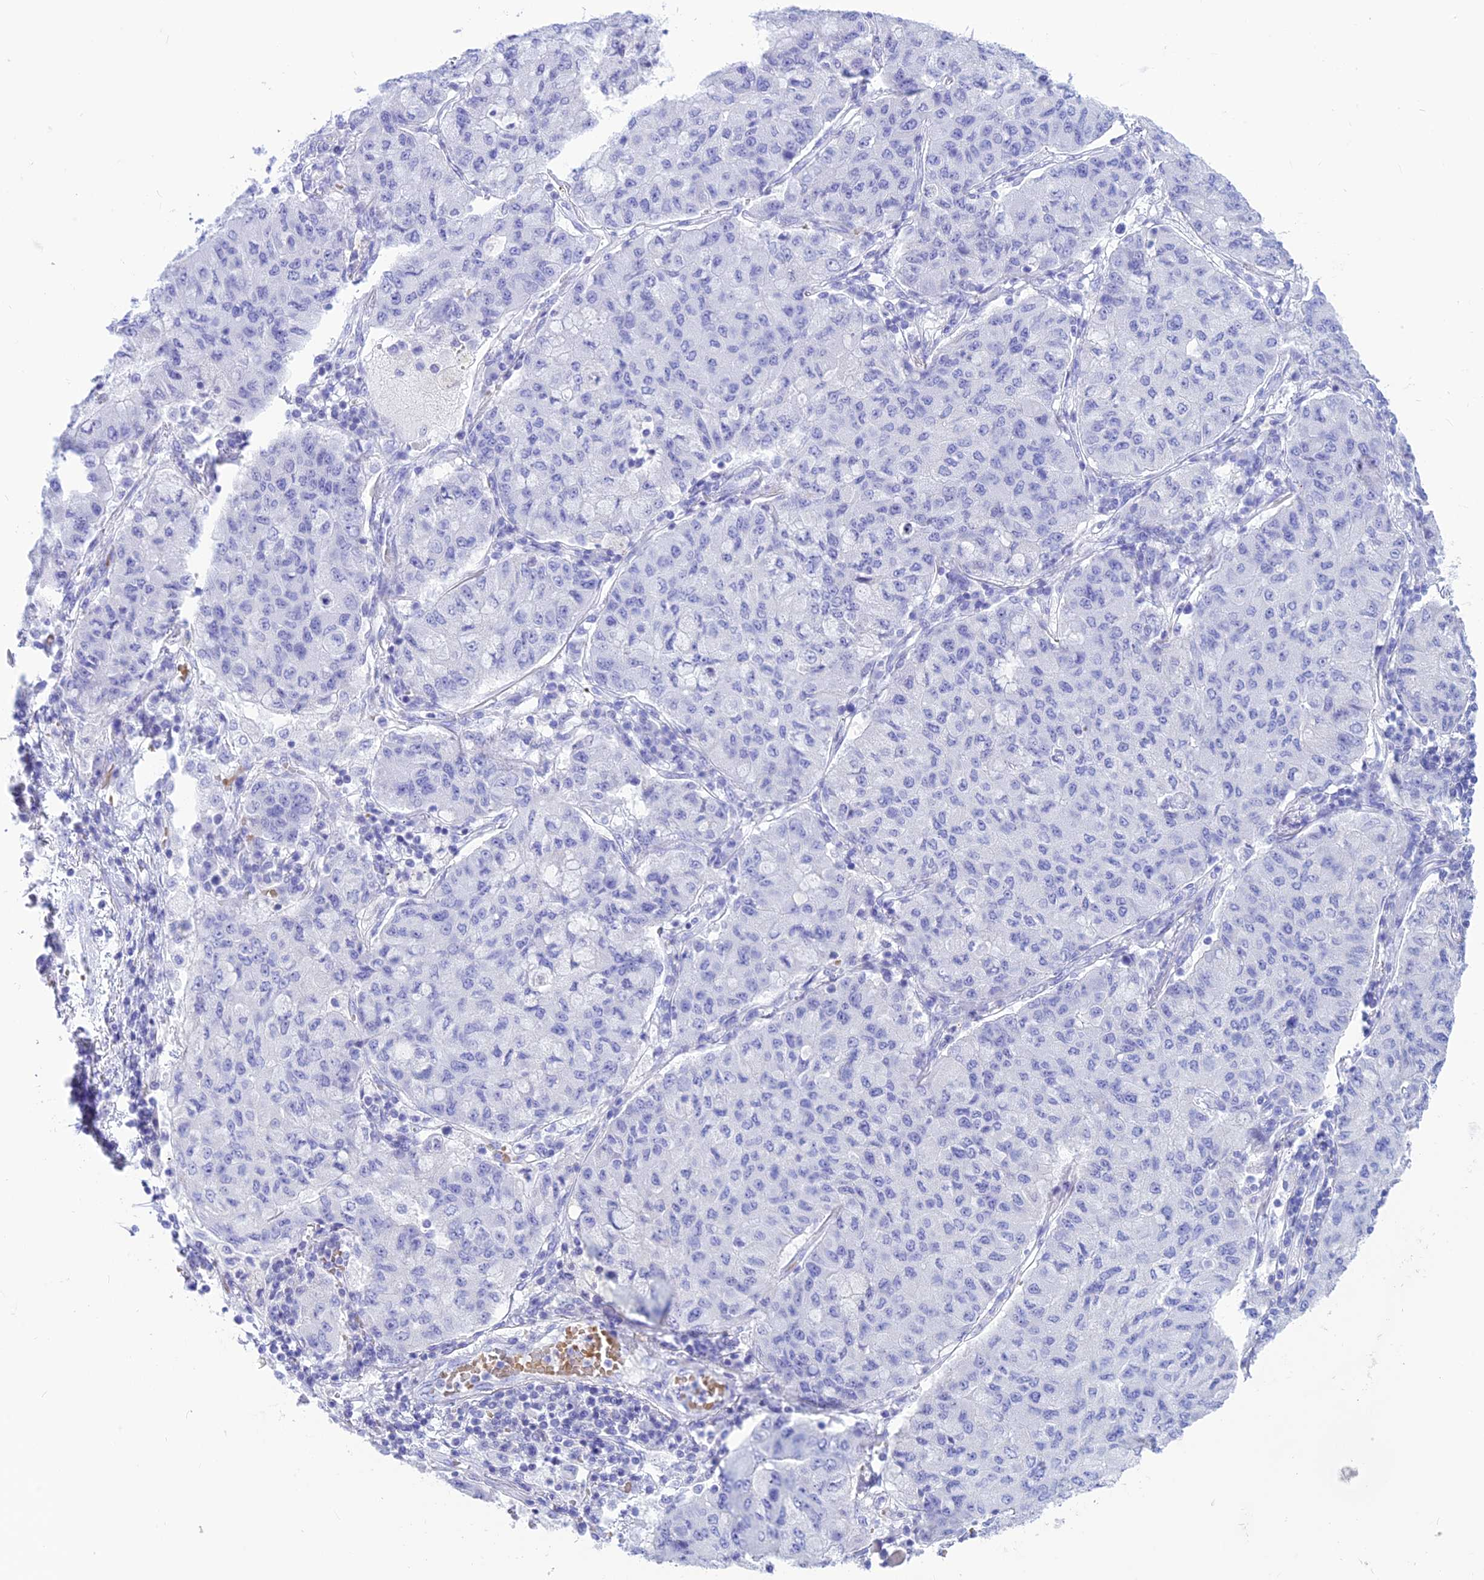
{"staining": {"intensity": "negative", "quantity": "none", "location": "none"}, "tissue": "lung cancer", "cell_type": "Tumor cells", "image_type": "cancer", "snomed": [{"axis": "morphology", "description": "Squamous cell carcinoma, NOS"}, {"axis": "topography", "description": "Lung"}], "caption": "Micrograph shows no protein positivity in tumor cells of lung squamous cell carcinoma tissue.", "gene": "GLYATL1", "patient": {"sex": "male", "age": 74}}